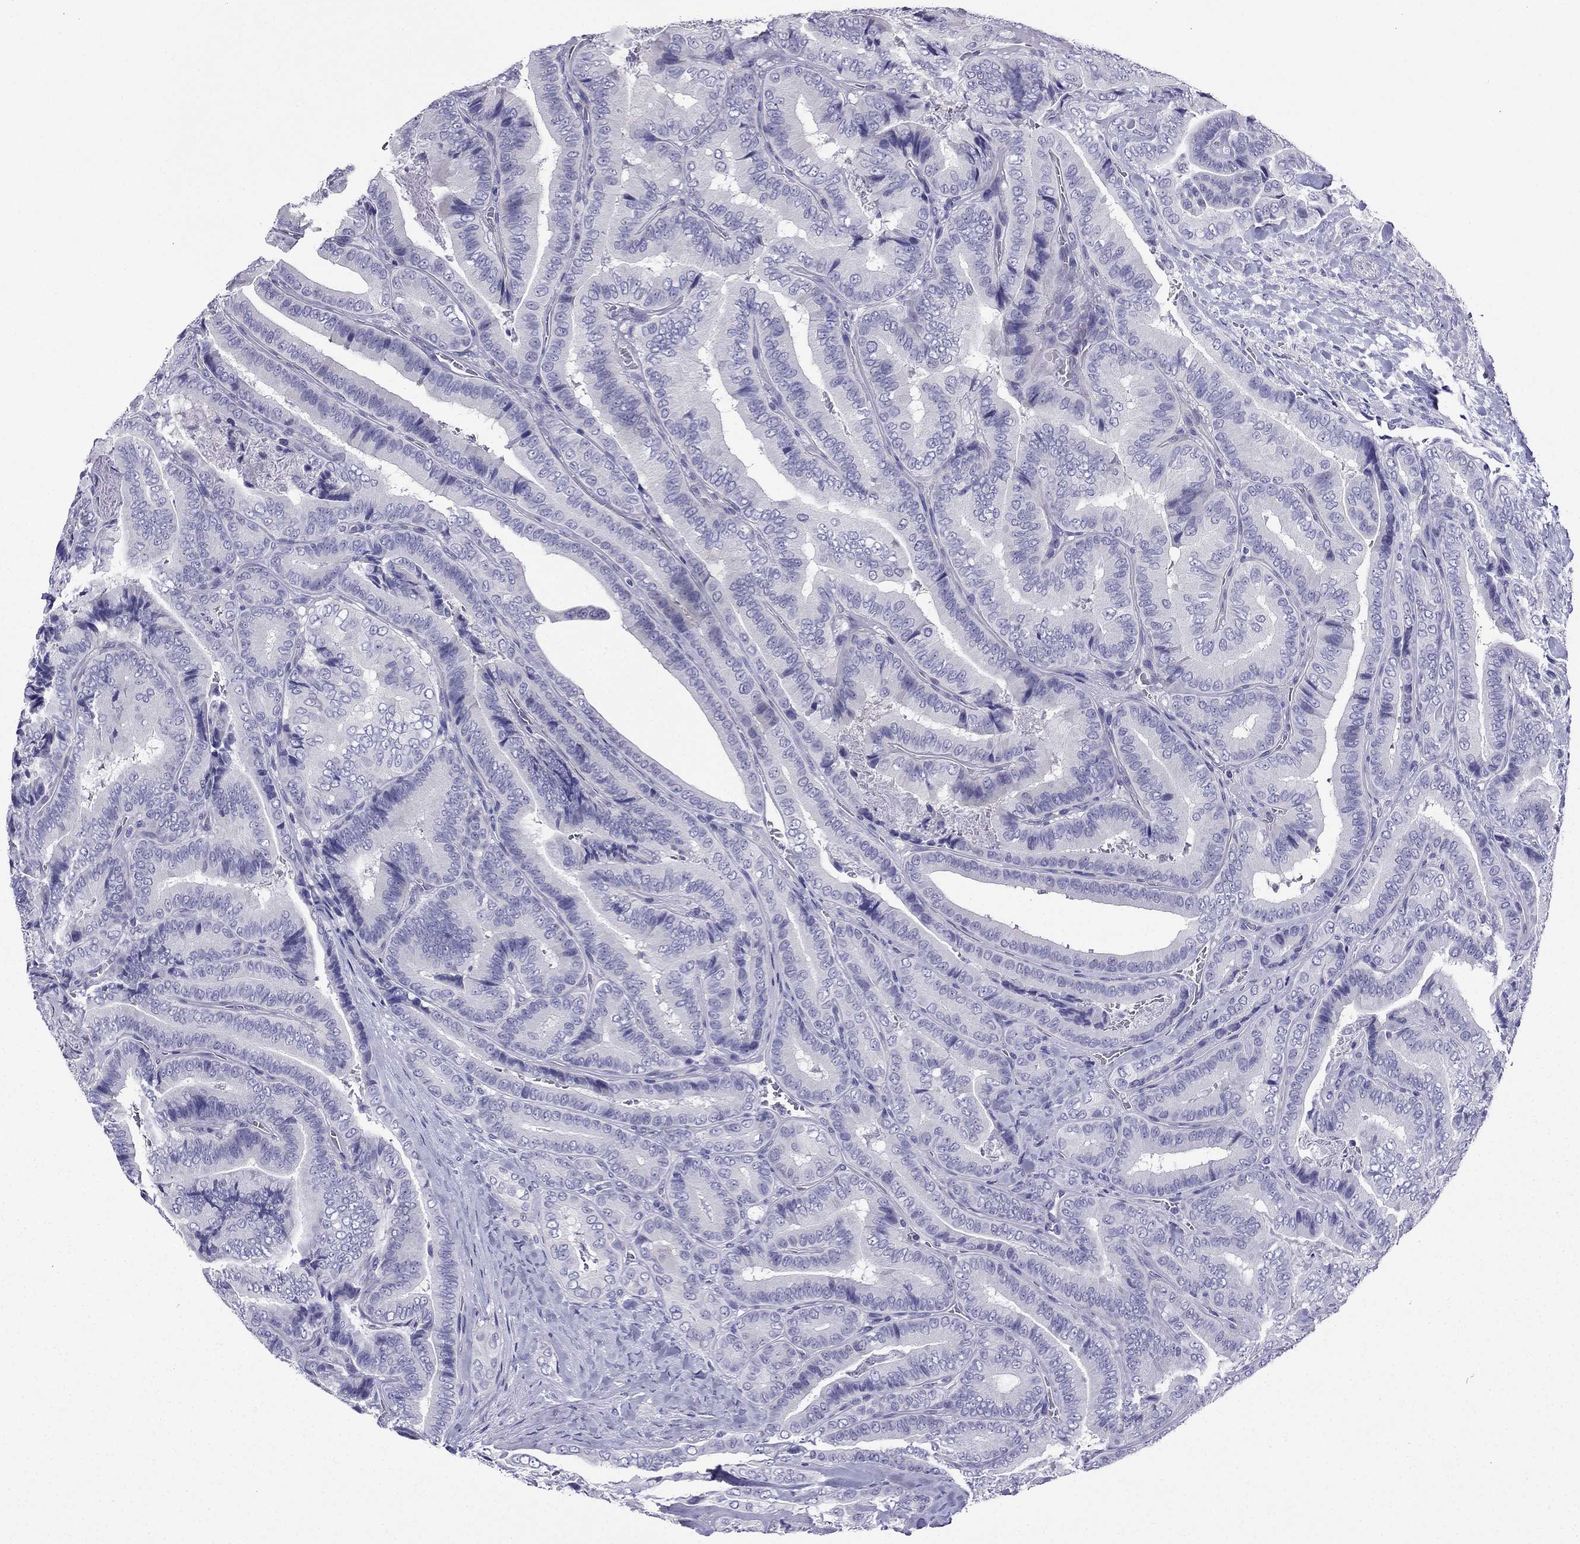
{"staining": {"intensity": "negative", "quantity": "none", "location": "none"}, "tissue": "thyroid cancer", "cell_type": "Tumor cells", "image_type": "cancer", "snomed": [{"axis": "morphology", "description": "Papillary adenocarcinoma, NOS"}, {"axis": "topography", "description": "Thyroid gland"}], "caption": "Protein analysis of thyroid papillary adenocarcinoma reveals no significant staining in tumor cells.", "gene": "KCNJ10", "patient": {"sex": "male", "age": 61}}